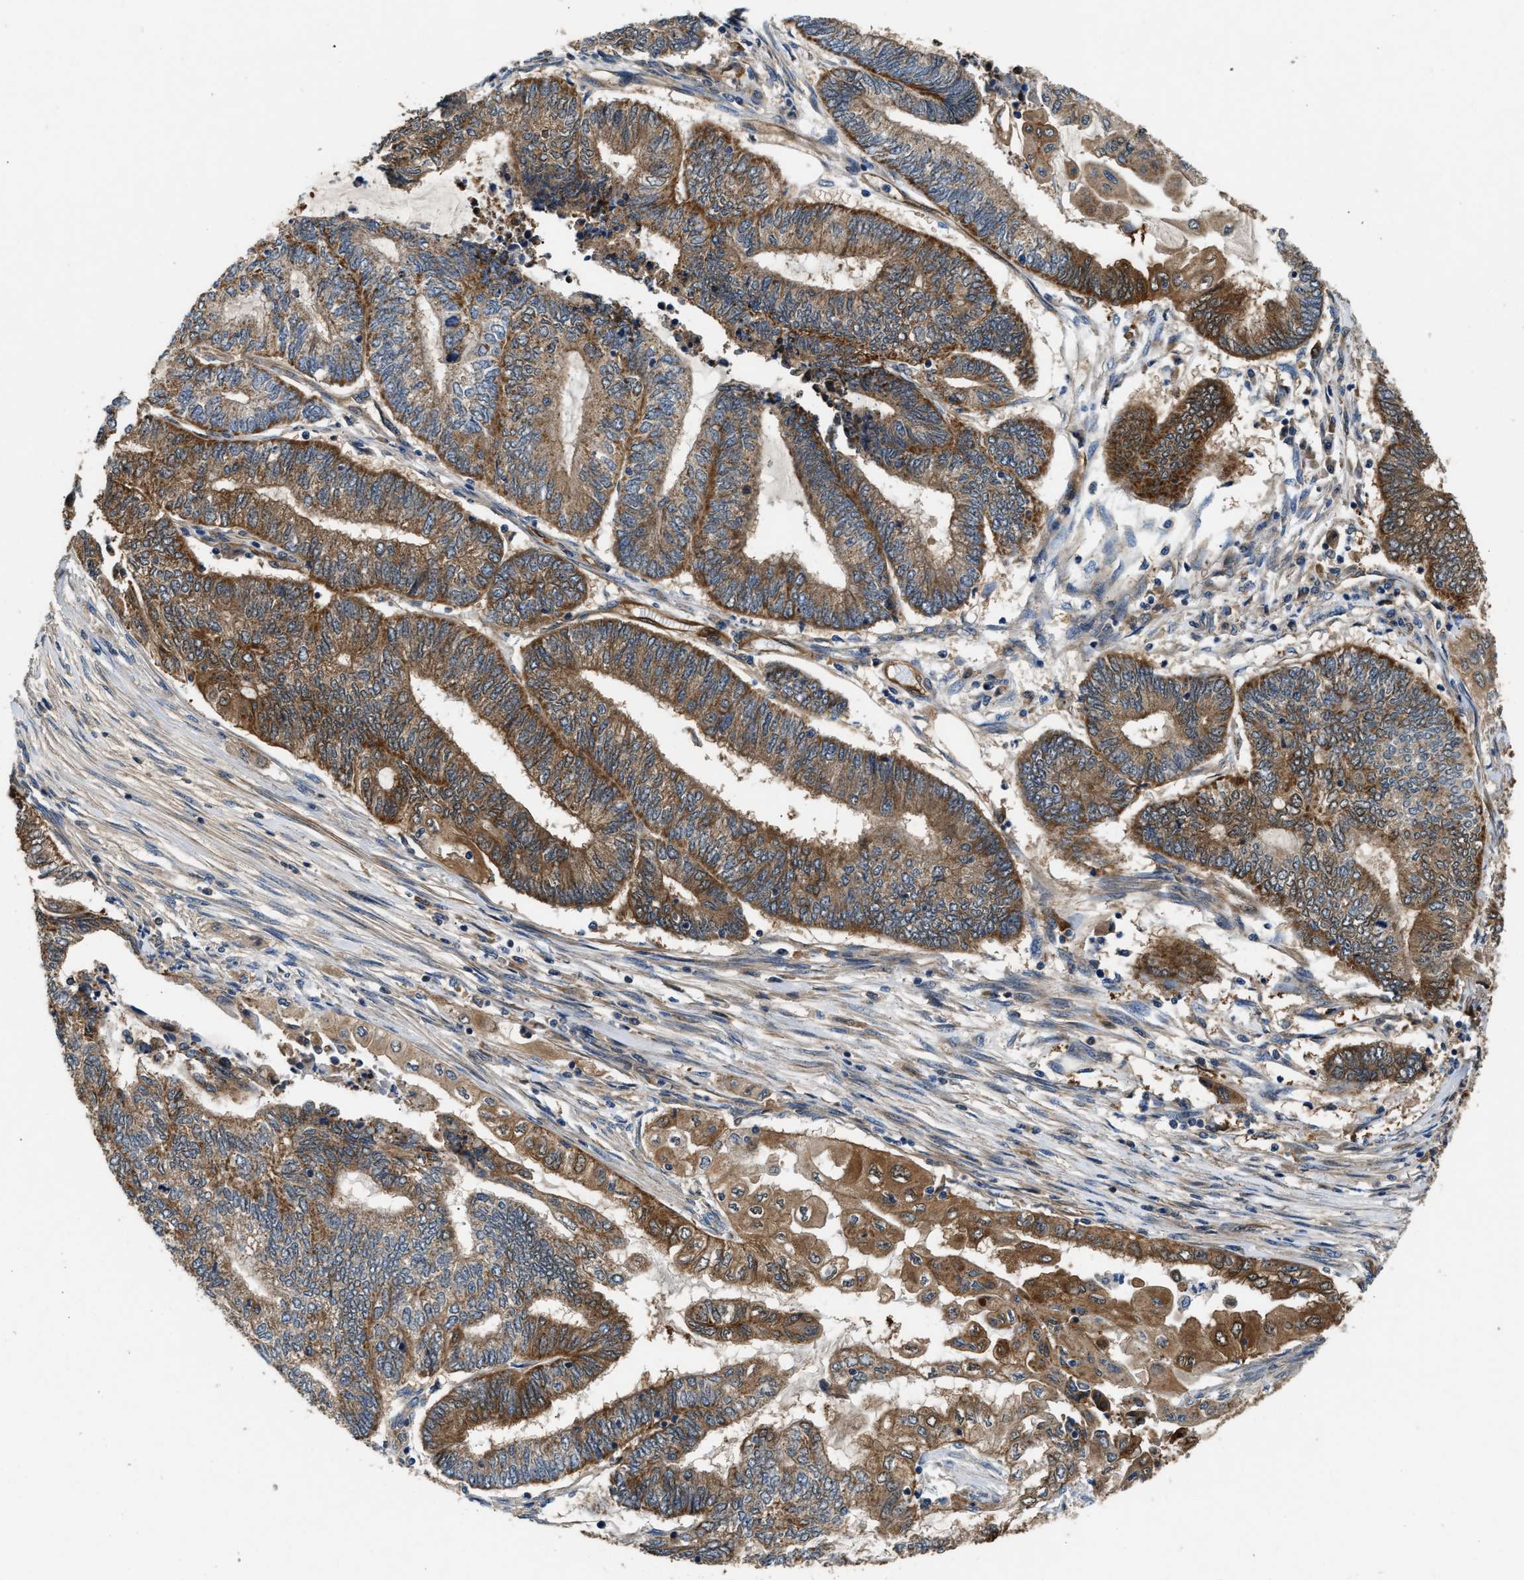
{"staining": {"intensity": "moderate", "quantity": ">75%", "location": "cytoplasmic/membranous"}, "tissue": "endometrial cancer", "cell_type": "Tumor cells", "image_type": "cancer", "snomed": [{"axis": "morphology", "description": "Adenocarcinoma, NOS"}, {"axis": "topography", "description": "Uterus"}, {"axis": "topography", "description": "Endometrium"}], "caption": "This histopathology image reveals immunohistochemistry staining of endometrial cancer, with medium moderate cytoplasmic/membranous positivity in about >75% of tumor cells.", "gene": "PPA1", "patient": {"sex": "female", "age": 70}}